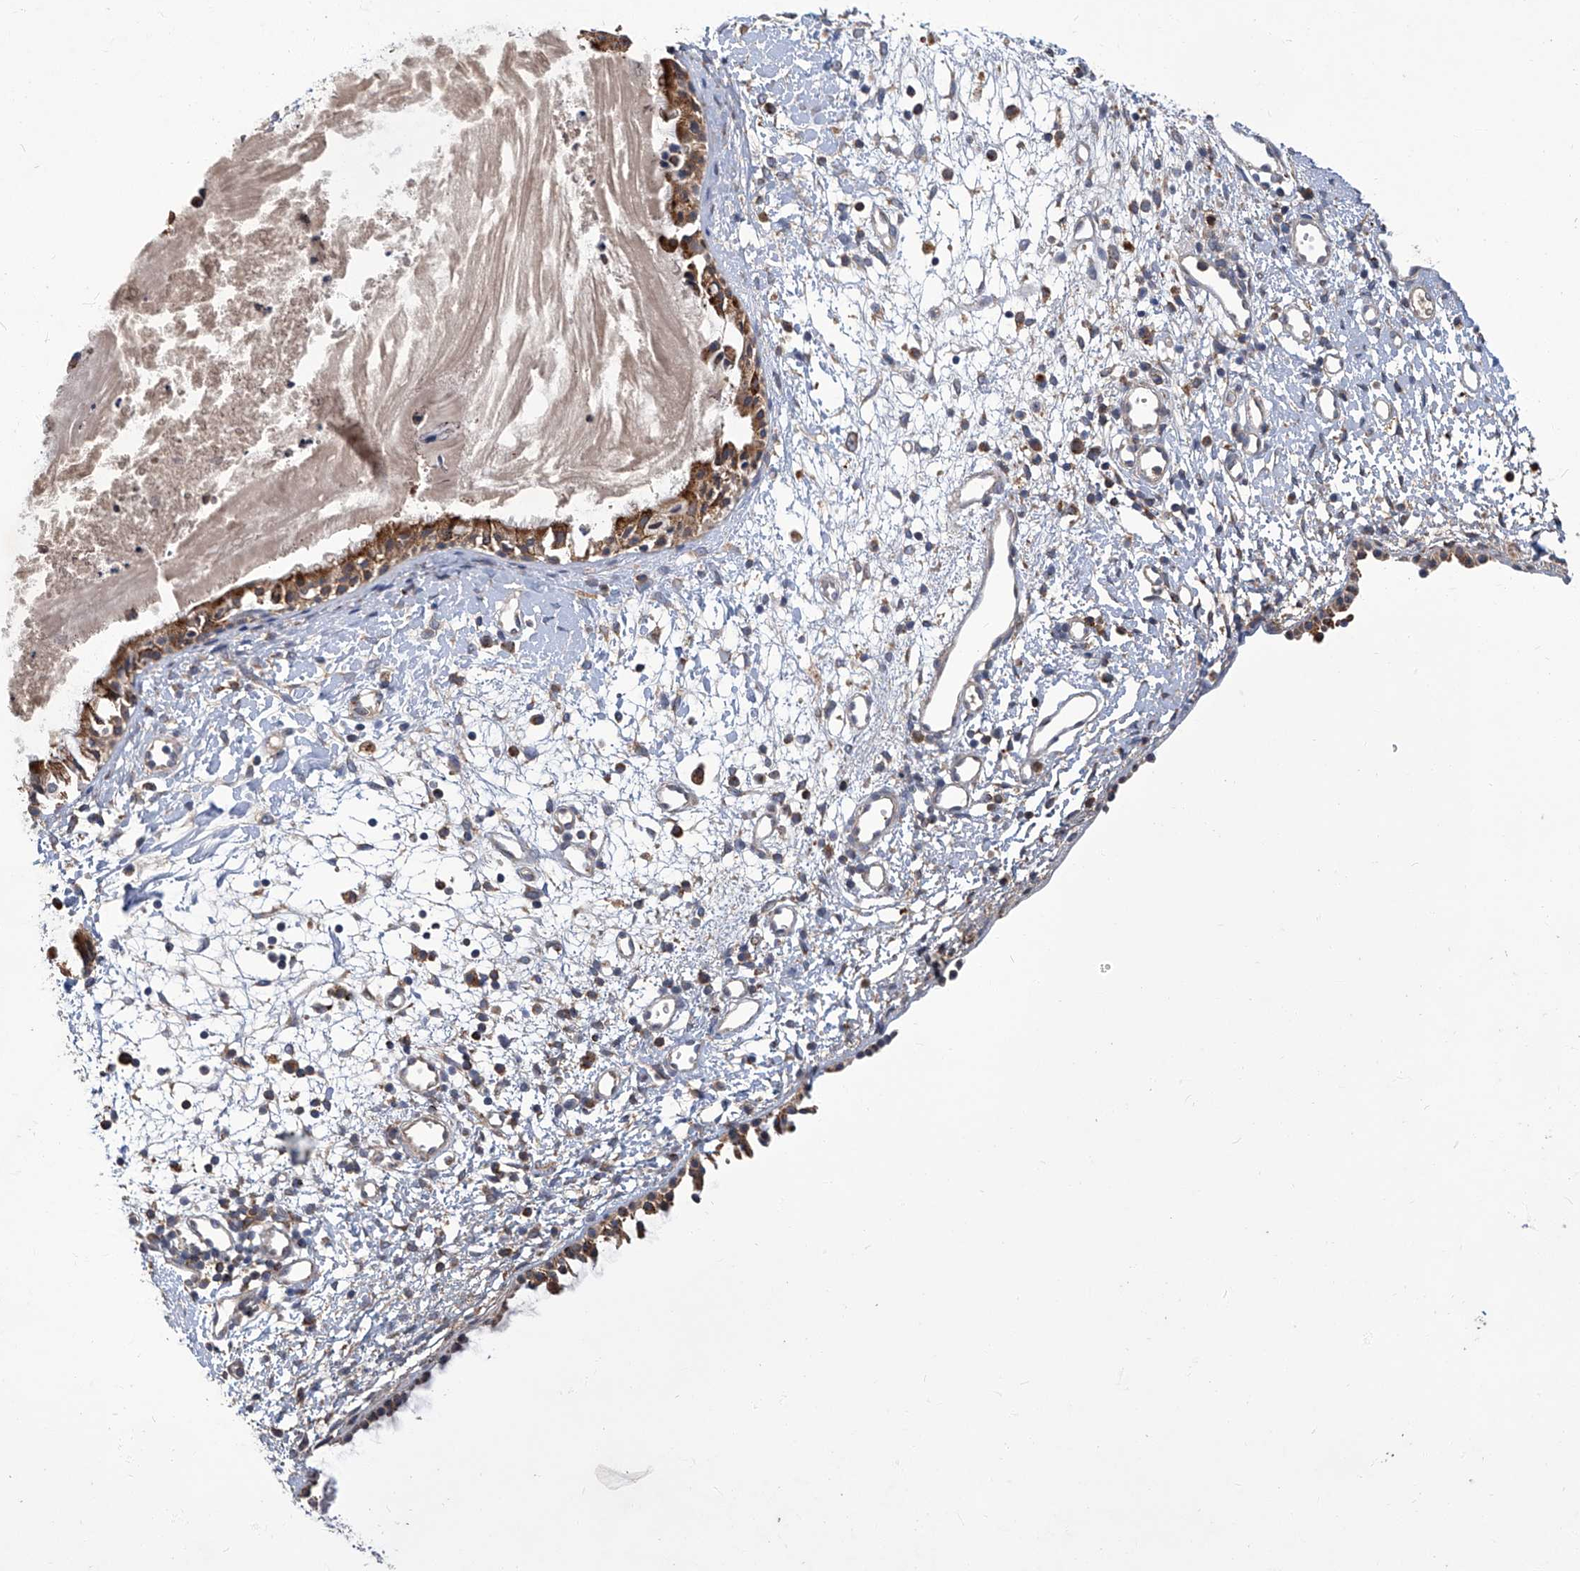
{"staining": {"intensity": "moderate", "quantity": ">75%", "location": "cytoplasmic/membranous"}, "tissue": "nasopharynx", "cell_type": "Respiratory epithelial cells", "image_type": "normal", "snomed": [{"axis": "morphology", "description": "Normal tissue, NOS"}, {"axis": "topography", "description": "Nasopharynx"}], "caption": "Brown immunohistochemical staining in unremarkable human nasopharynx shows moderate cytoplasmic/membranous staining in approximately >75% of respiratory epithelial cells.", "gene": "TNFRSF13B", "patient": {"sex": "male", "age": 22}}